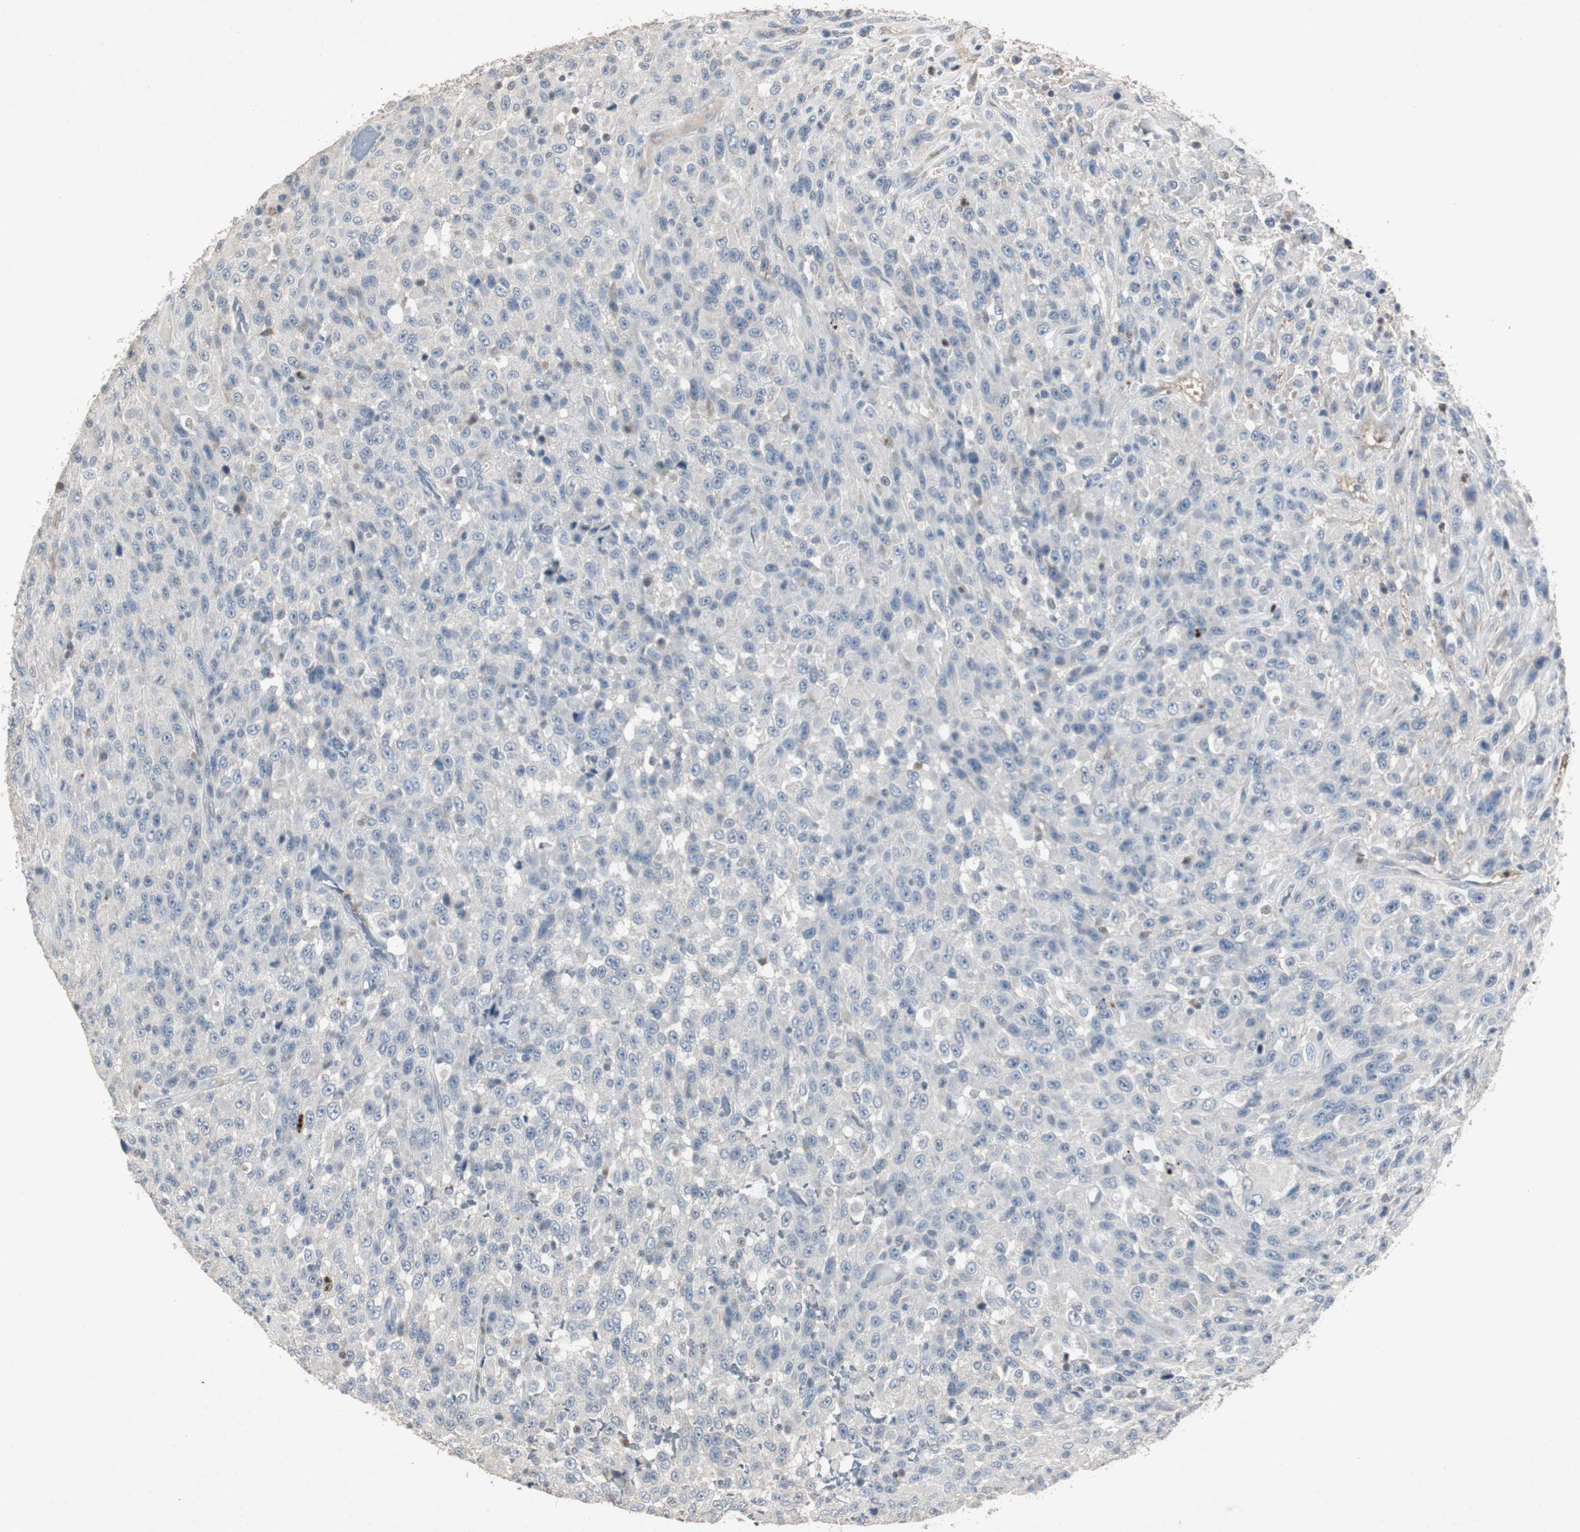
{"staining": {"intensity": "negative", "quantity": "none", "location": "none"}, "tissue": "urothelial cancer", "cell_type": "Tumor cells", "image_type": "cancer", "snomed": [{"axis": "morphology", "description": "Urothelial carcinoma, High grade"}, {"axis": "topography", "description": "Urinary bladder"}], "caption": "IHC of urothelial cancer exhibits no expression in tumor cells. (DAB immunohistochemistry with hematoxylin counter stain).", "gene": "ADNP2", "patient": {"sex": "male", "age": 66}}